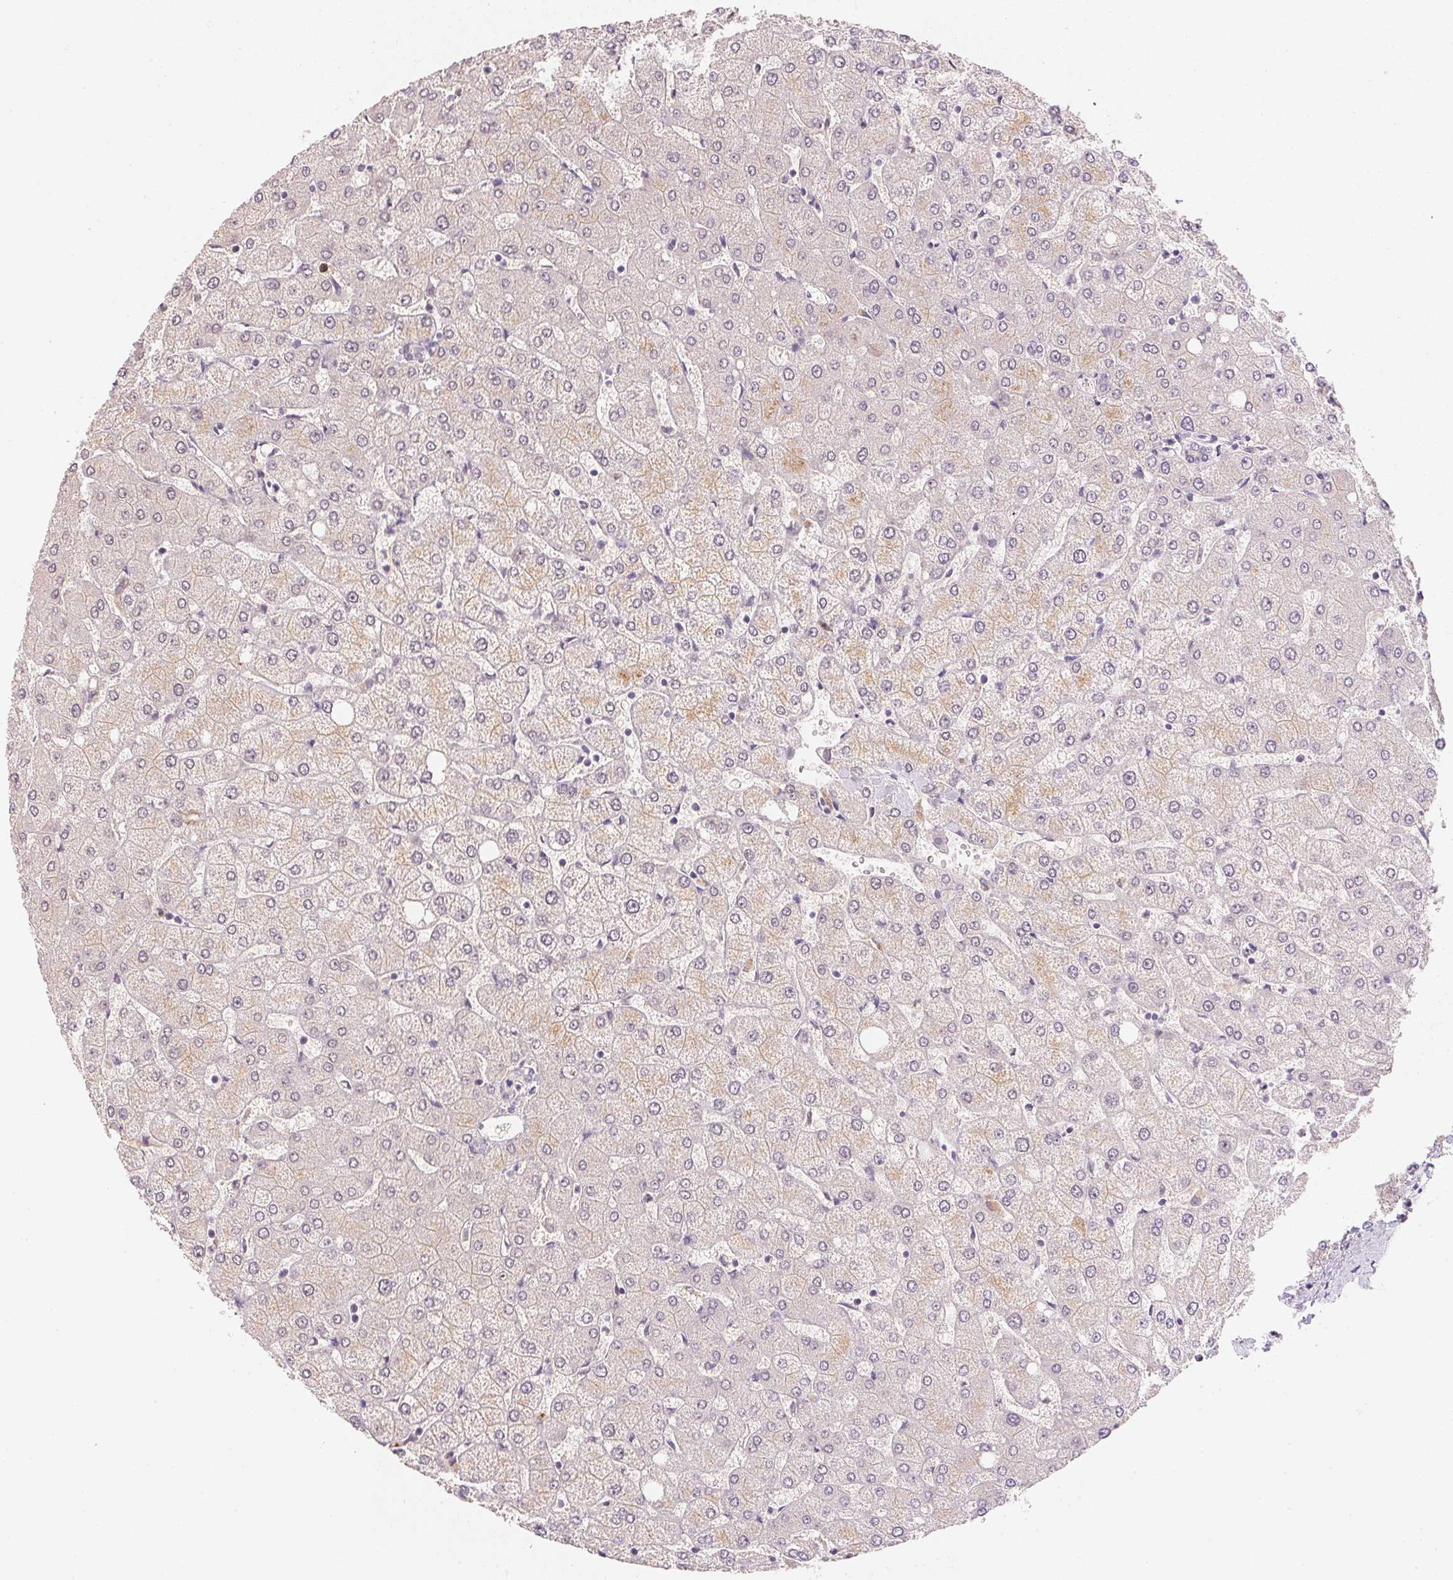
{"staining": {"intensity": "negative", "quantity": "none", "location": "none"}, "tissue": "liver", "cell_type": "Cholangiocytes", "image_type": "normal", "snomed": [{"axis": "morphology", "description": "Normal tissue, NOS"}, {"axis": "topography", "description": "Liver"}], "caption": "The image displays no staining of cholangiocytes in unremarkable liver.", "gene": "FNDC4", "patient": {"sex": "female", "age": 54}}